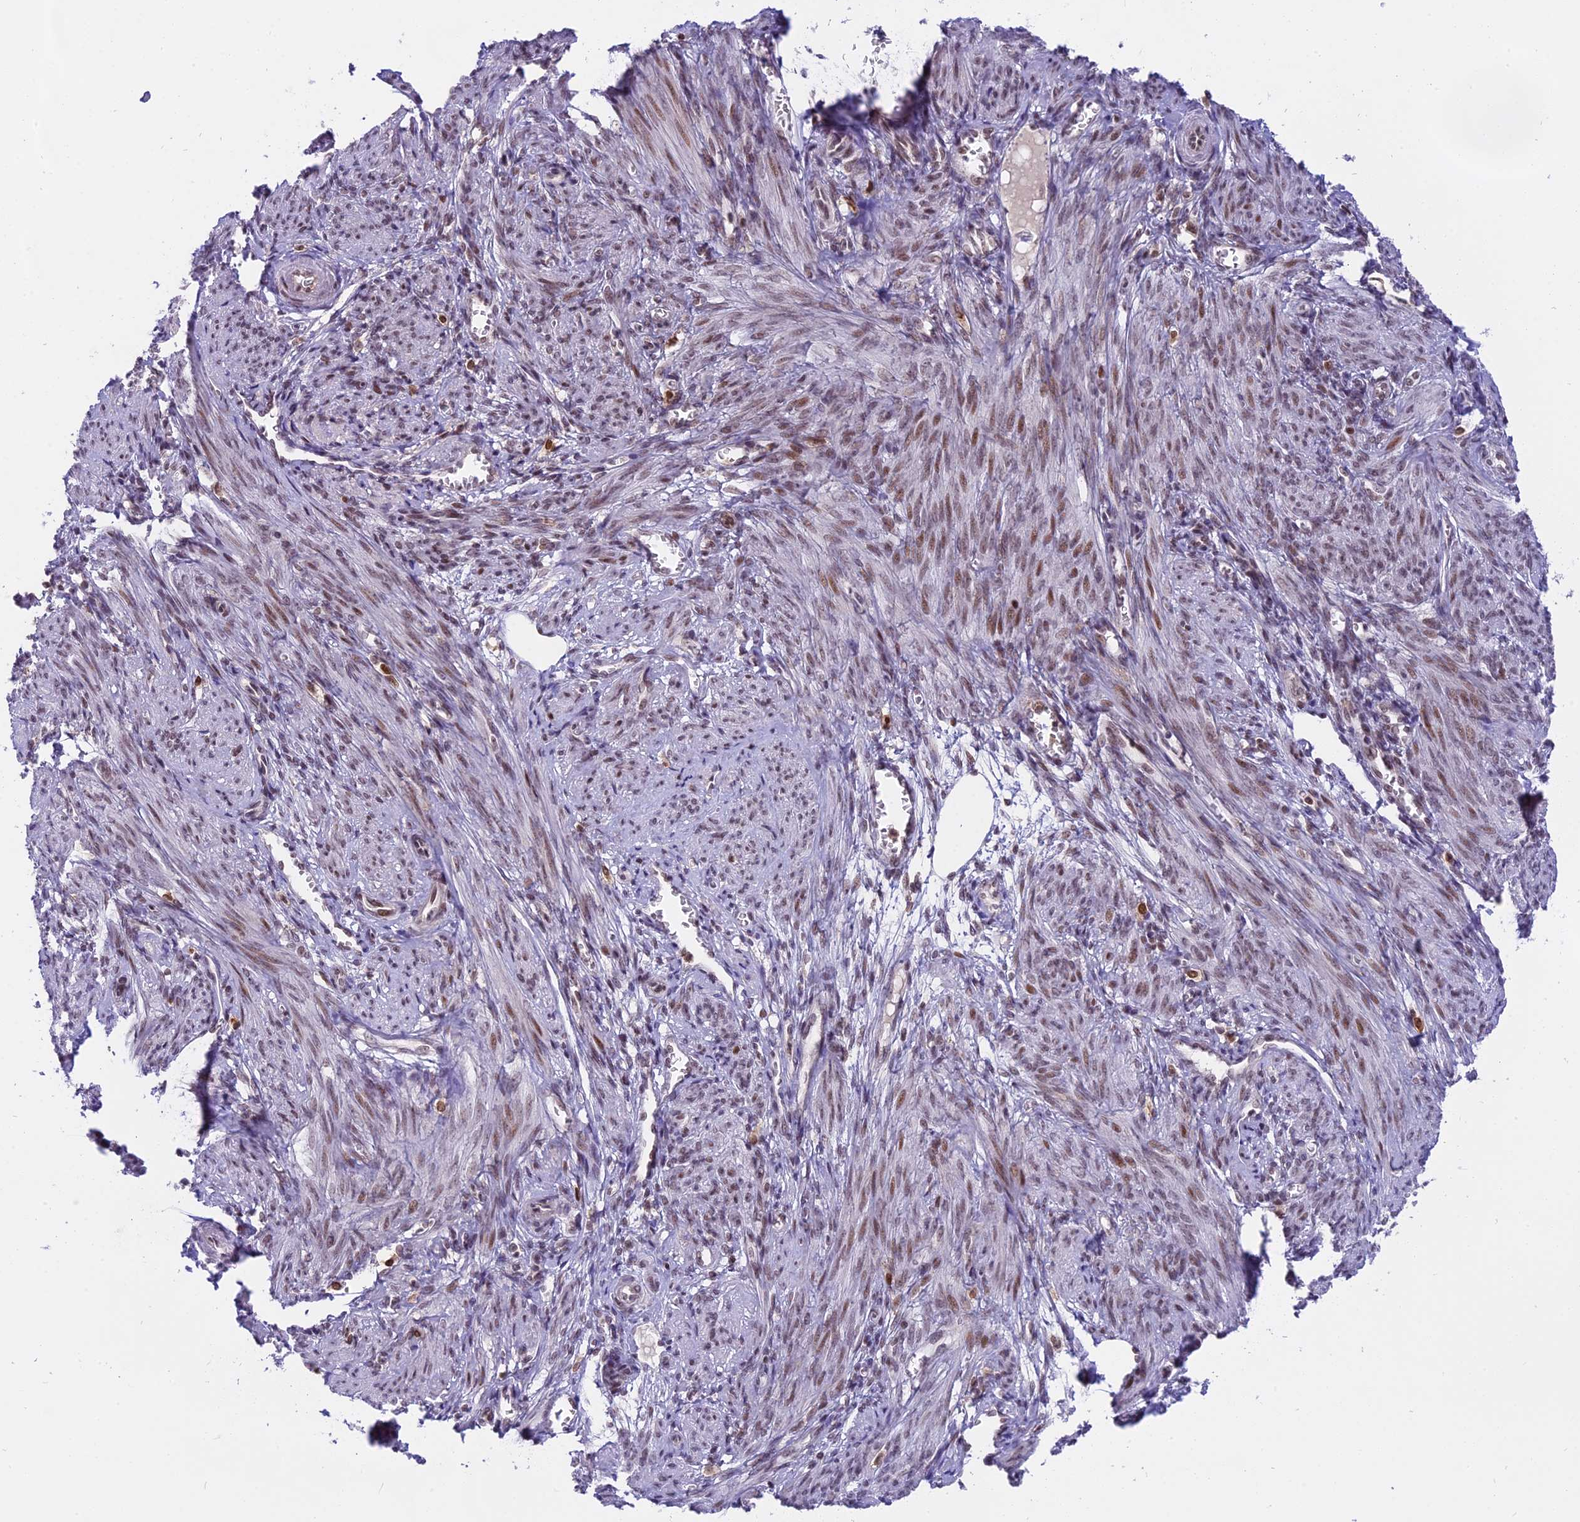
{"staining": {"intensity": "moderate", "quantity": "25%-75%", "location": "nuclear"}, "tissue": "smooth muscle", "cell_type": "Smooth muscle cells", "image_type": "normal", "snomed": [{"axis": "morphology", "description": "Normal tissue, NOS"}, {"axis": "topography", "description": "Smooth muscle"}], "caption": "High-power microscopy captured an immunohistochemistry (IHC) micrograph of benign smooth muscle, revealing moderate nuclear positivity in approximately 25%-75% of smooth muscle cells. The staining was performed using DAB to visualize the protein expression in brown, while the nuclei were stained in blue with hematoxylin (Magnification: 20x).", "gene": "TADA3", "patient": {"sex": "female", "age": 39}}